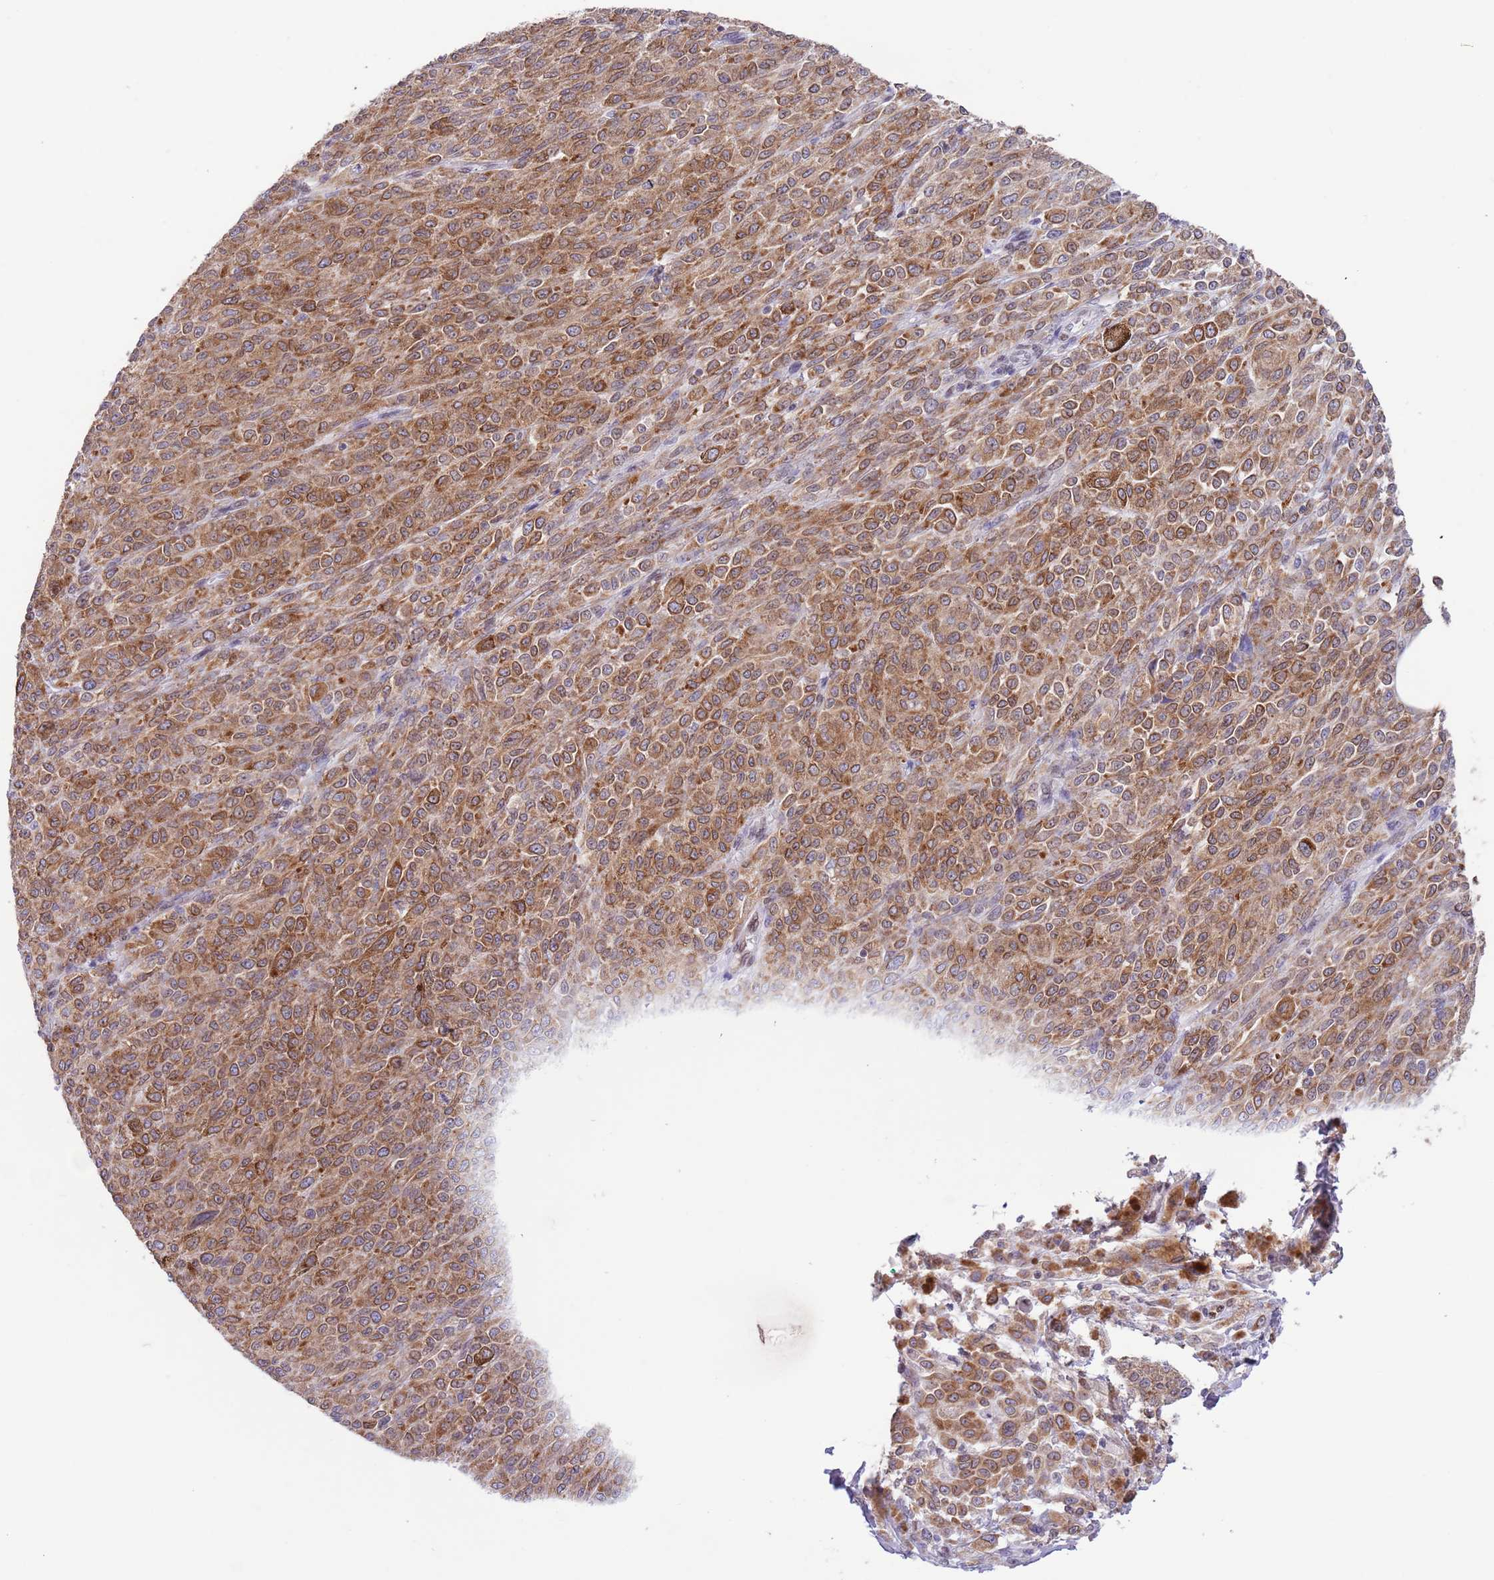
{"staining": {"intensity": "moderate", "quantity": ">75%", "location": "cytoplasmic/membranous"}, "tissue": "melanoma", "cell_type": "Tumor cells", "image_type": "cancer", "snomed": [{"axis": "morphology", "description": "Malignant melanoma, NOS"}, {"axis": "topography", "description": "Skin"}], "caption": "There is medium levels of moderate cytoplasmic/membranous staining in tumor cells of malignant melanoma, as demonstrated by immunohistochemical staining (brown color).", "gene": "EBPL", "patient": {"sex": "female", "age": 52}}